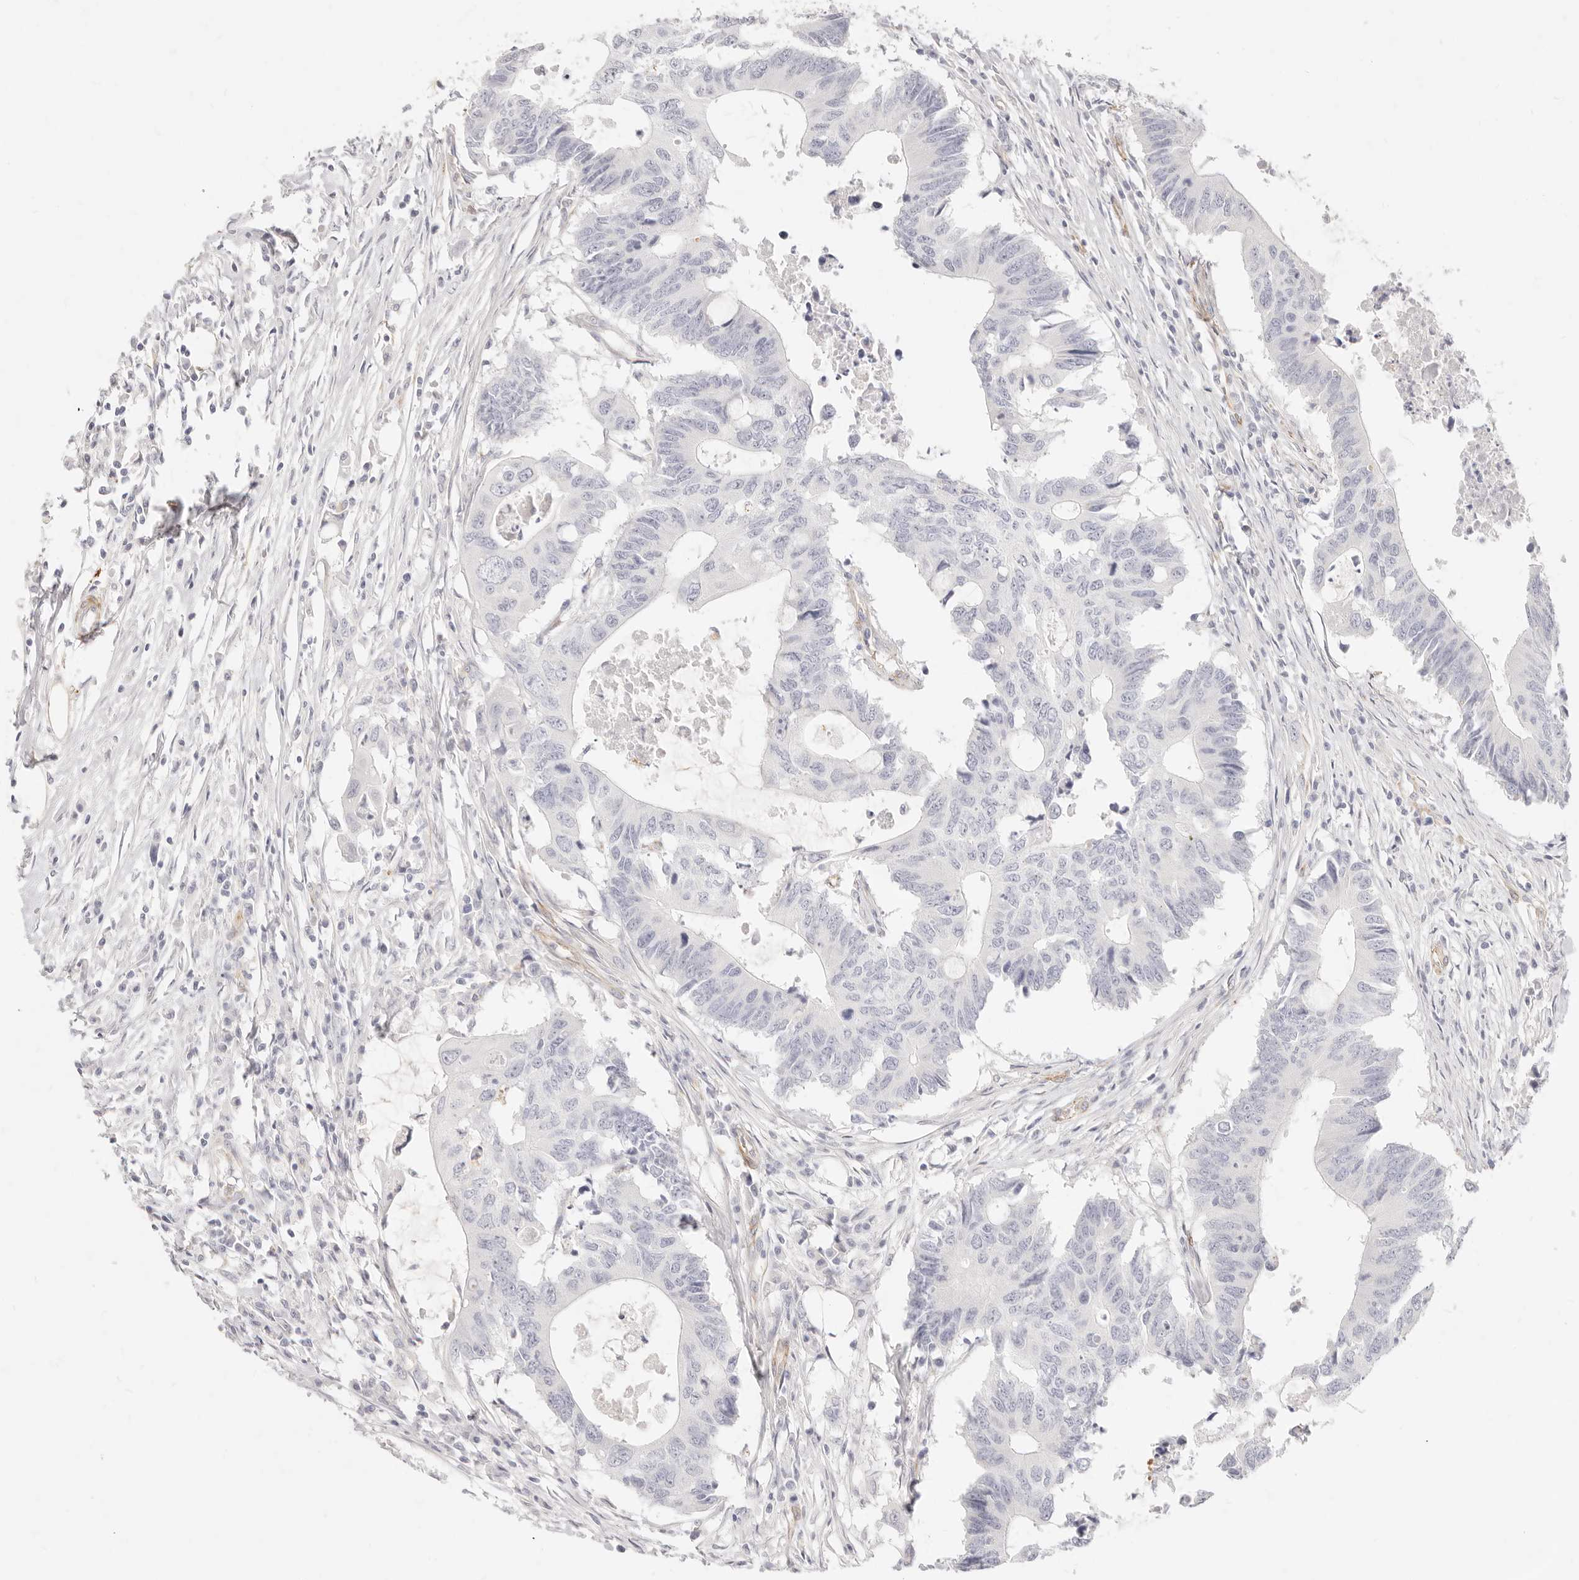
{"staining": {"intensity": "negative", "quantity": "none", "location": "none"}, "tissue": "colorectal cancer", "cell_type": "Tumor cells", "image_type": "cancer", "snomed": [{"axis": "morphology", "description": "Adenocarcinoma, NOS"}, {"axis": "topography", "description": "Colon"}], "caption": "Immunohistochemistry (IHC) micrograph of neoplastic tissue: adenocarcinoma (colorectal) stained with DAB displays no significant protein positivity in tumor cells.", "gene": "NUS1", "patient": {"sex": "male", "age": 71}}